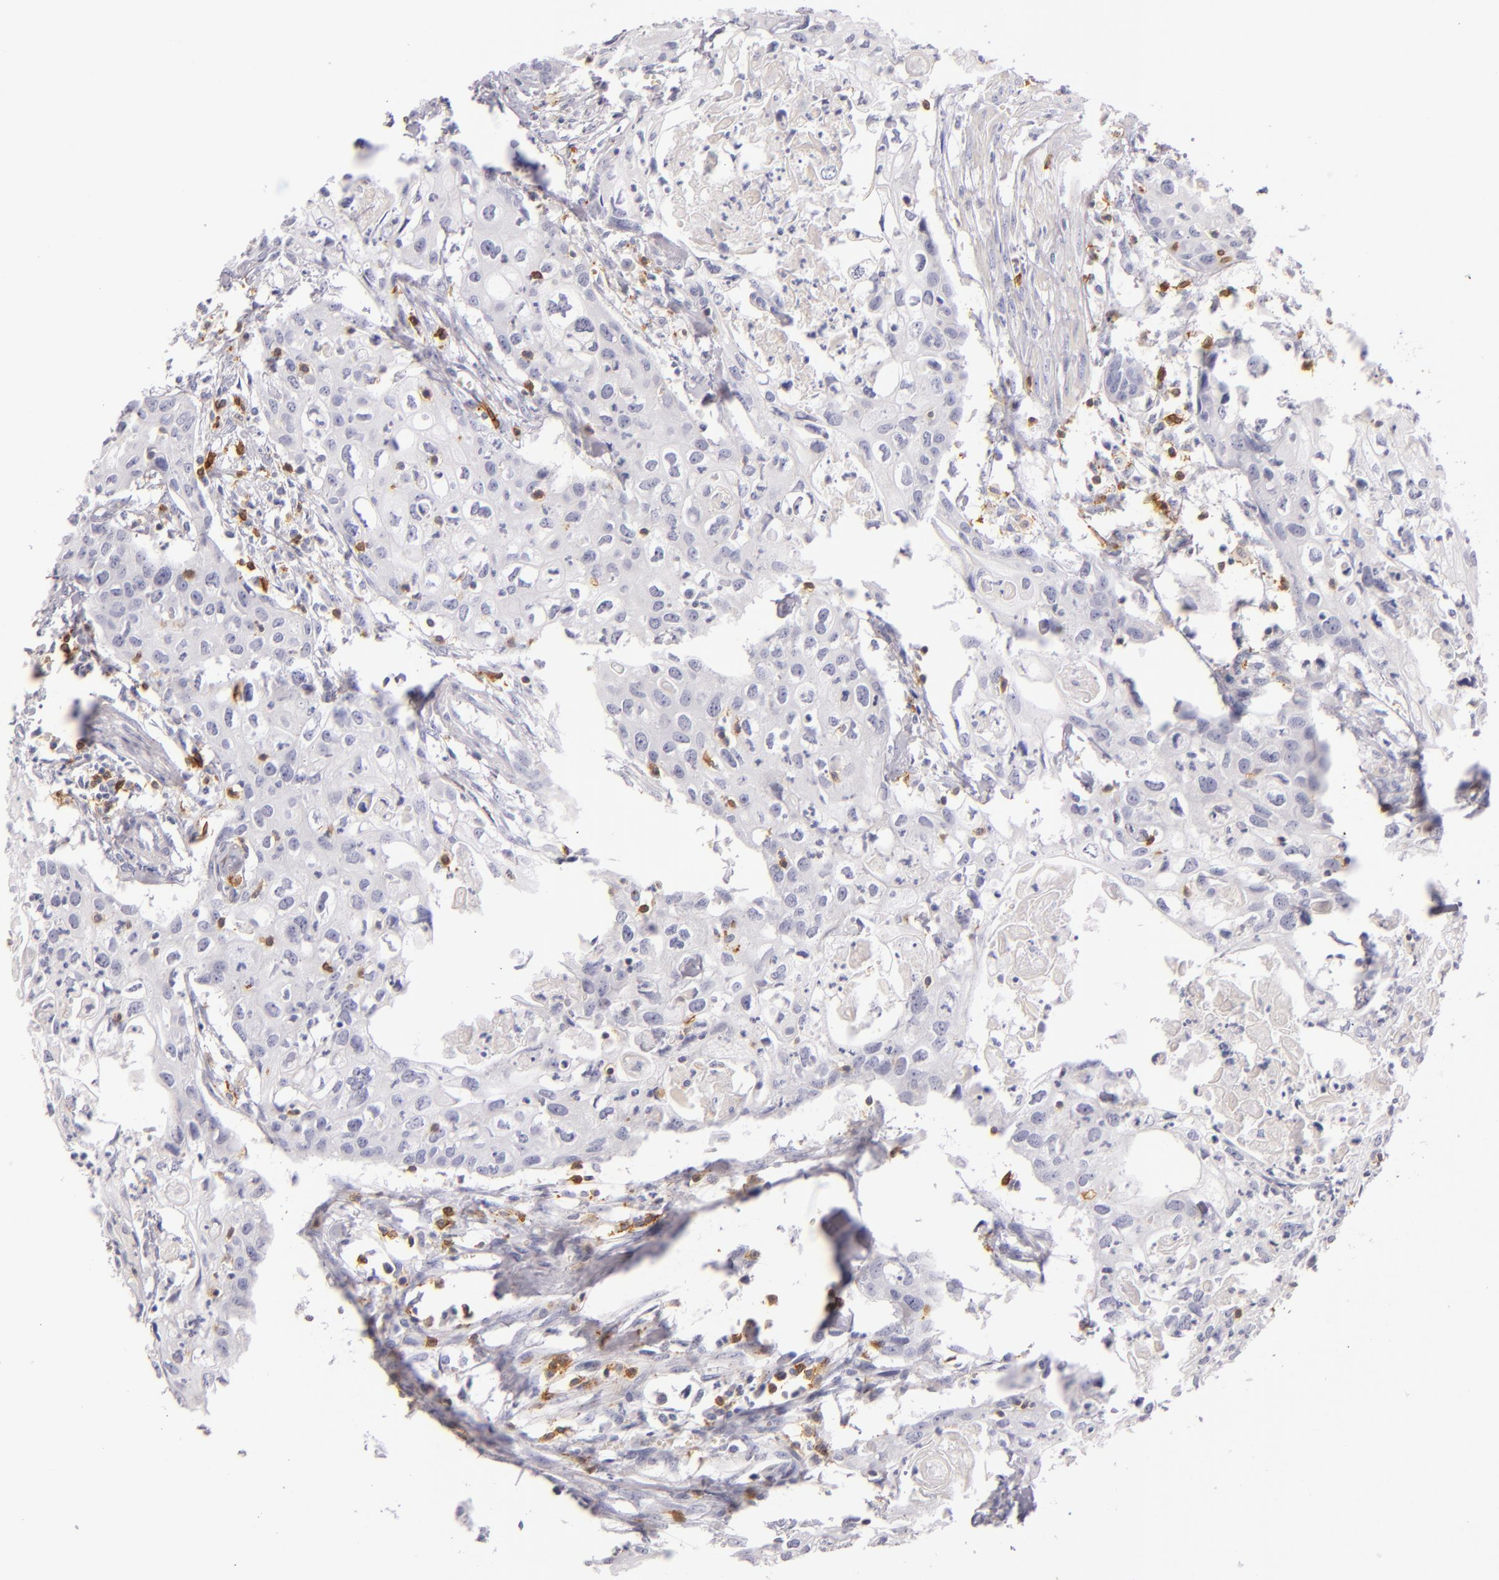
{"staining": {"intensity": "negative", "quantity": "none", "location": "none"}, "tissue": "urothelial cancer", "cell_type": "Tumor cells", "image_type": "cancer", "snomed": [{"axis": "morphology", "description": "Urothelial carcinoma, High grade"}, {"axis": "topography", "description": "Urinary bladder"}], "caption": "High-grade urothelial carcinoma was stained to show a protein in brown. There is no significant expression in tumor cells. (Brightfield microscopy of DAB IHC at high magnification).", "gene": "LAT", "patient": {"sex": "male", "age": 54}}